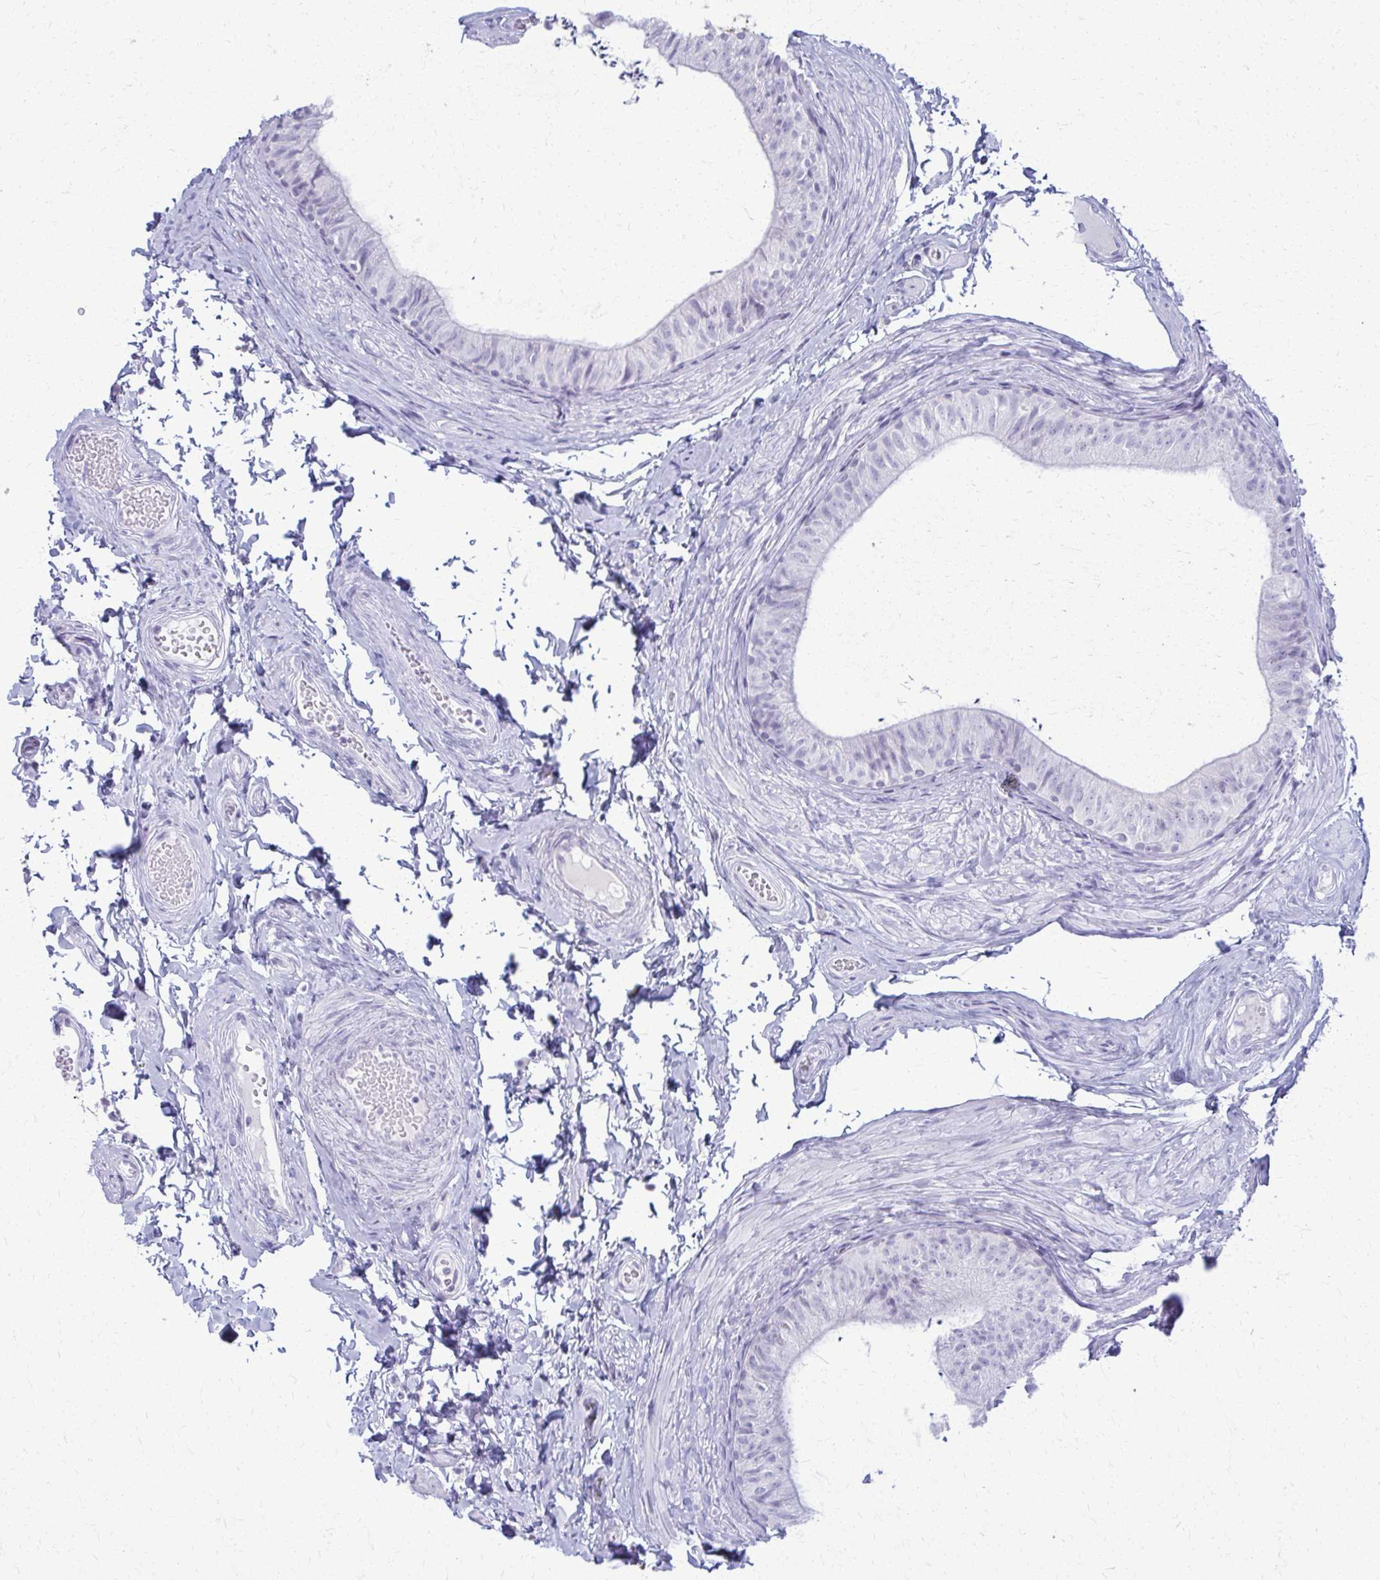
{"staining": {"intensity": "negative", "quantity": "none", "location": "none"}, "tissue": "epididymis", "cell_type": "Glandular cells", "image_type": "normal", "snomed": [{"axis": "morphology", "description": "Normal tissue, NOS"}, {"axis": "topography", "description": "Epididymis, spermatic cord, NOS"}, {"axis": "topography", "description": "Epididymis"}, {"axis": "topography", "description": "Peripheral nerve tissue"}], "caption": "DAB immunohistochemical staining of normal human epididymis demonstrates no significant staining in glandular cells. The staining was performed using DAB to visualize the protein expression in brown, while the nuclei were stained in blue with hematoxylin (Magnification: 20x).", "gene": "ACSM2A", "patient": {"sex": "male", "age": 29}}